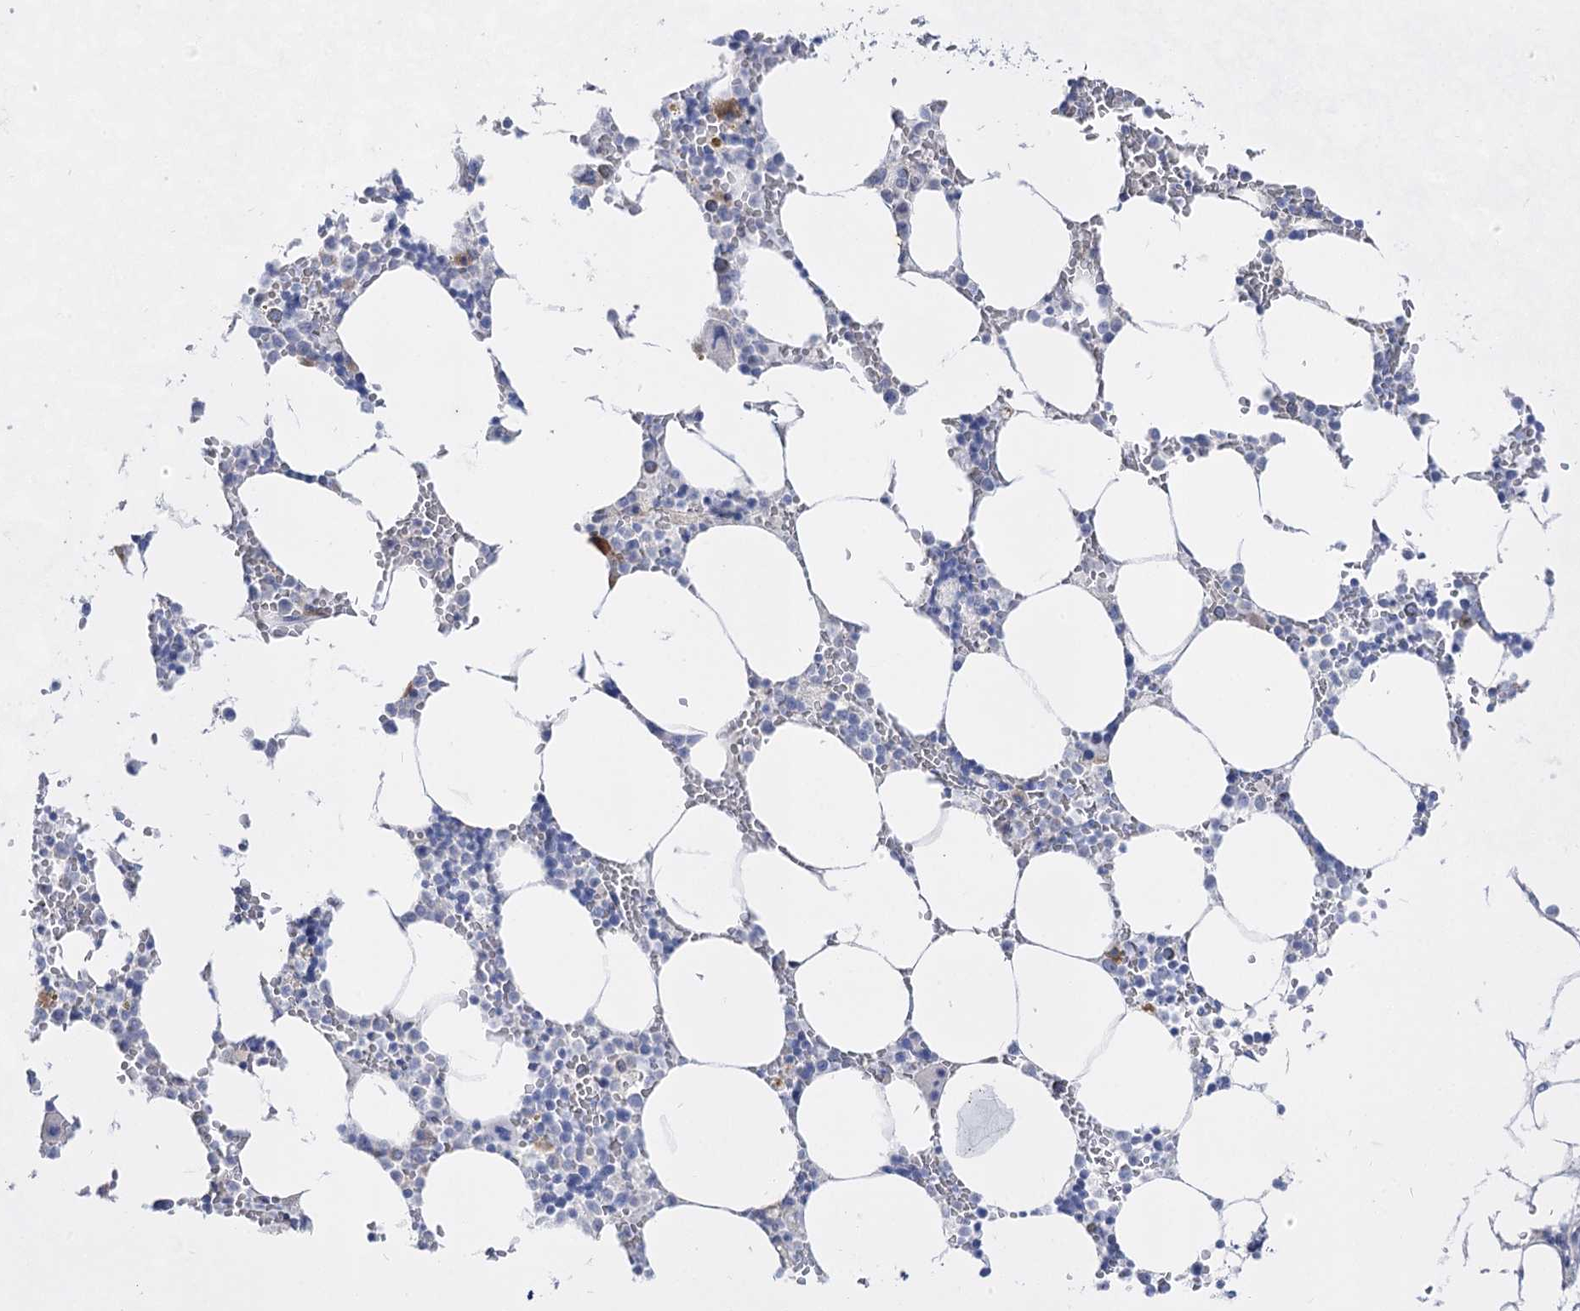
{"staining": {"intensity": "weak", "quantity": "<25%", "location": "cytoplasmic/membranous"}, "tissue": "bone marrow", "cell_type": "Hematopoietic cells", "image_type": "normal", "snomed": [{"axis": "morphology", "description": "Normal tissue, NOS"}, {"axis": "topography", "description": "Bone marrow"}], "caption": "Hematopoietic cells show no significant protein positivity in benign bone marrow. The staining is performed using DAB brown chromogen with nuclei counter-stained in using hematoxylin.", "gene": "ACRV1", "patient": {"sex": "male", "age": 70}}